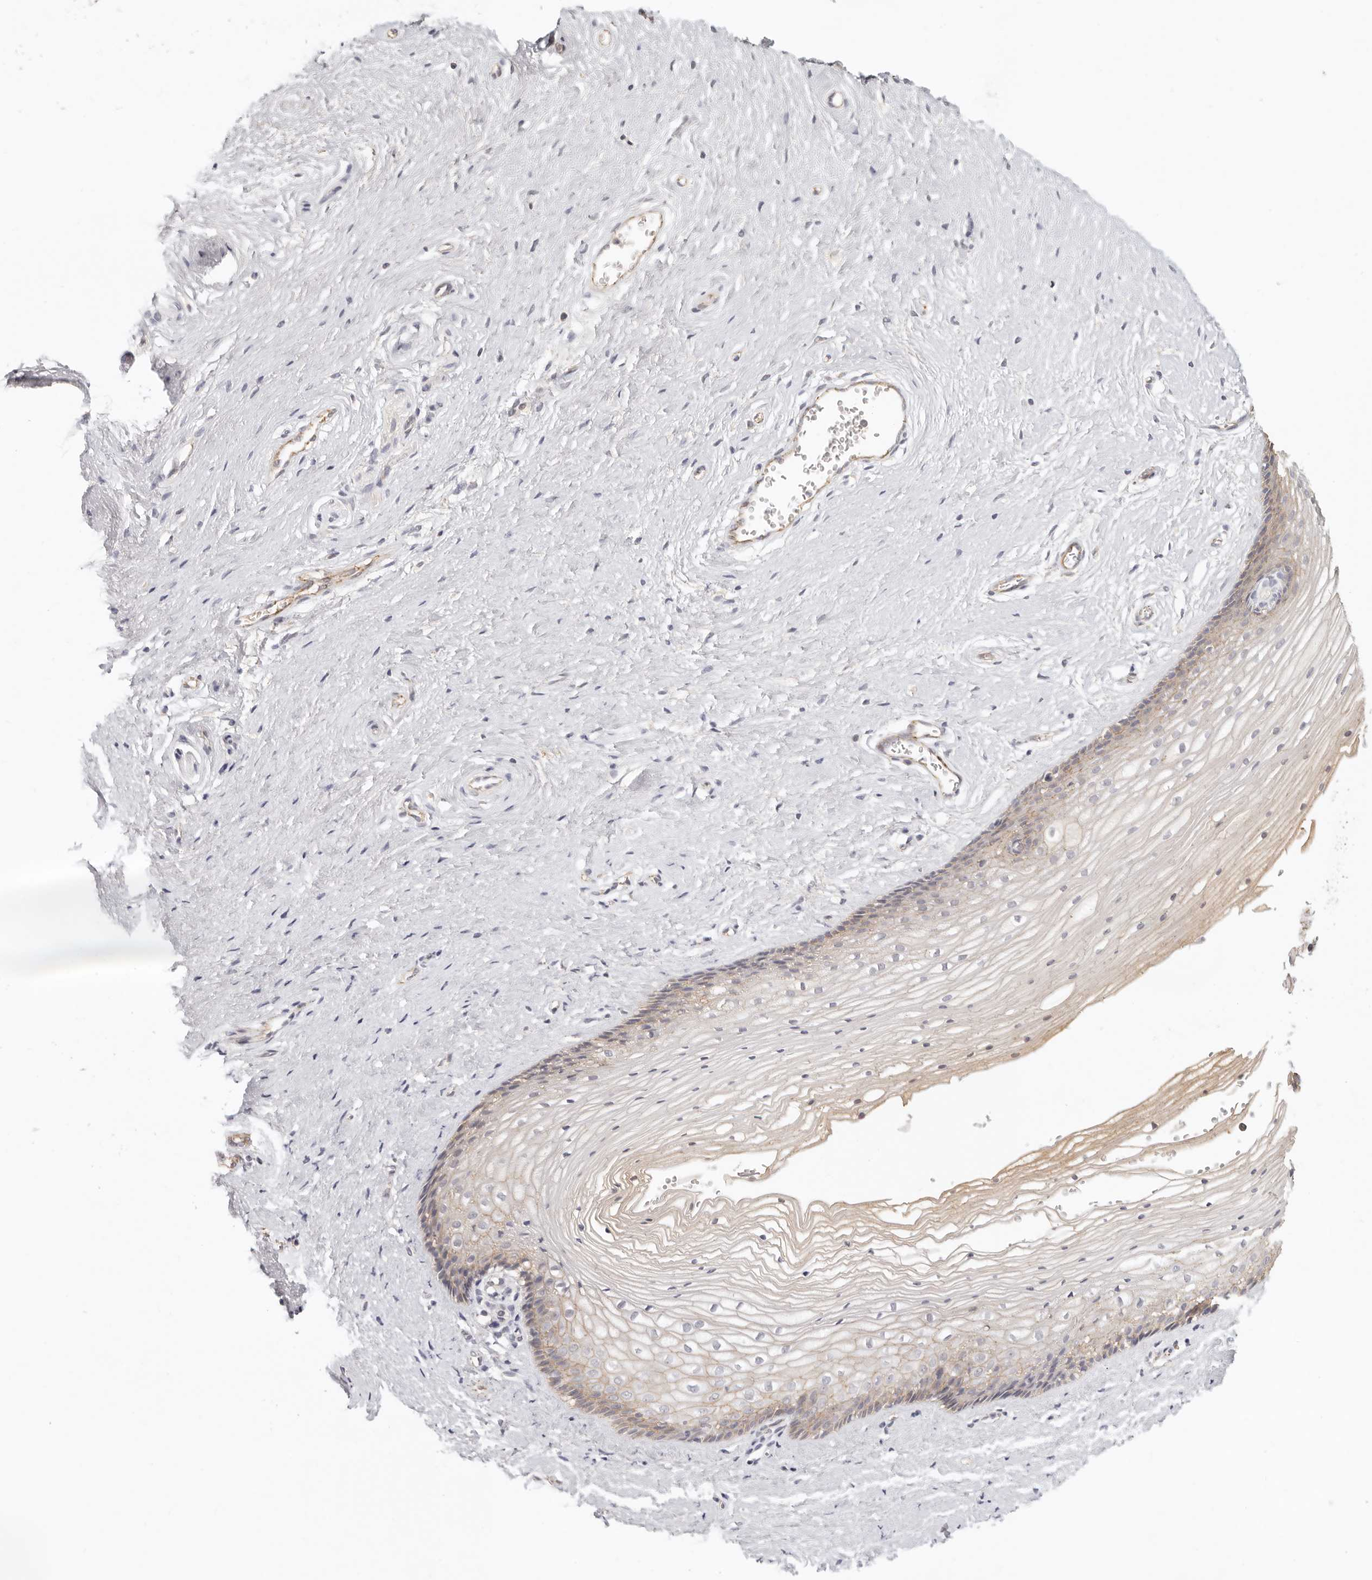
{"staining": {"intensity": "moderate", "quantity": "25%-75%", "location": "cytoplasmic/membranous"}, "tissue": "vagina", "cell_type": "Squamous epithelial cells", "image_type": "normal", "snomed": [{"axis": "morphology", "description": "Normal tissue, NOS"}, {"axis": "topography", "description": "Vagina"}], "caption": "The histopathology image shows immunohistochemical staining of unremarkable vagina. There is moderate cytoplasmic/membranous expression is seen in approximately 25%-75% of squamous epithelial cells.", "gene": "ANXA9", "patient": {"sex": "female", "age": 46}}